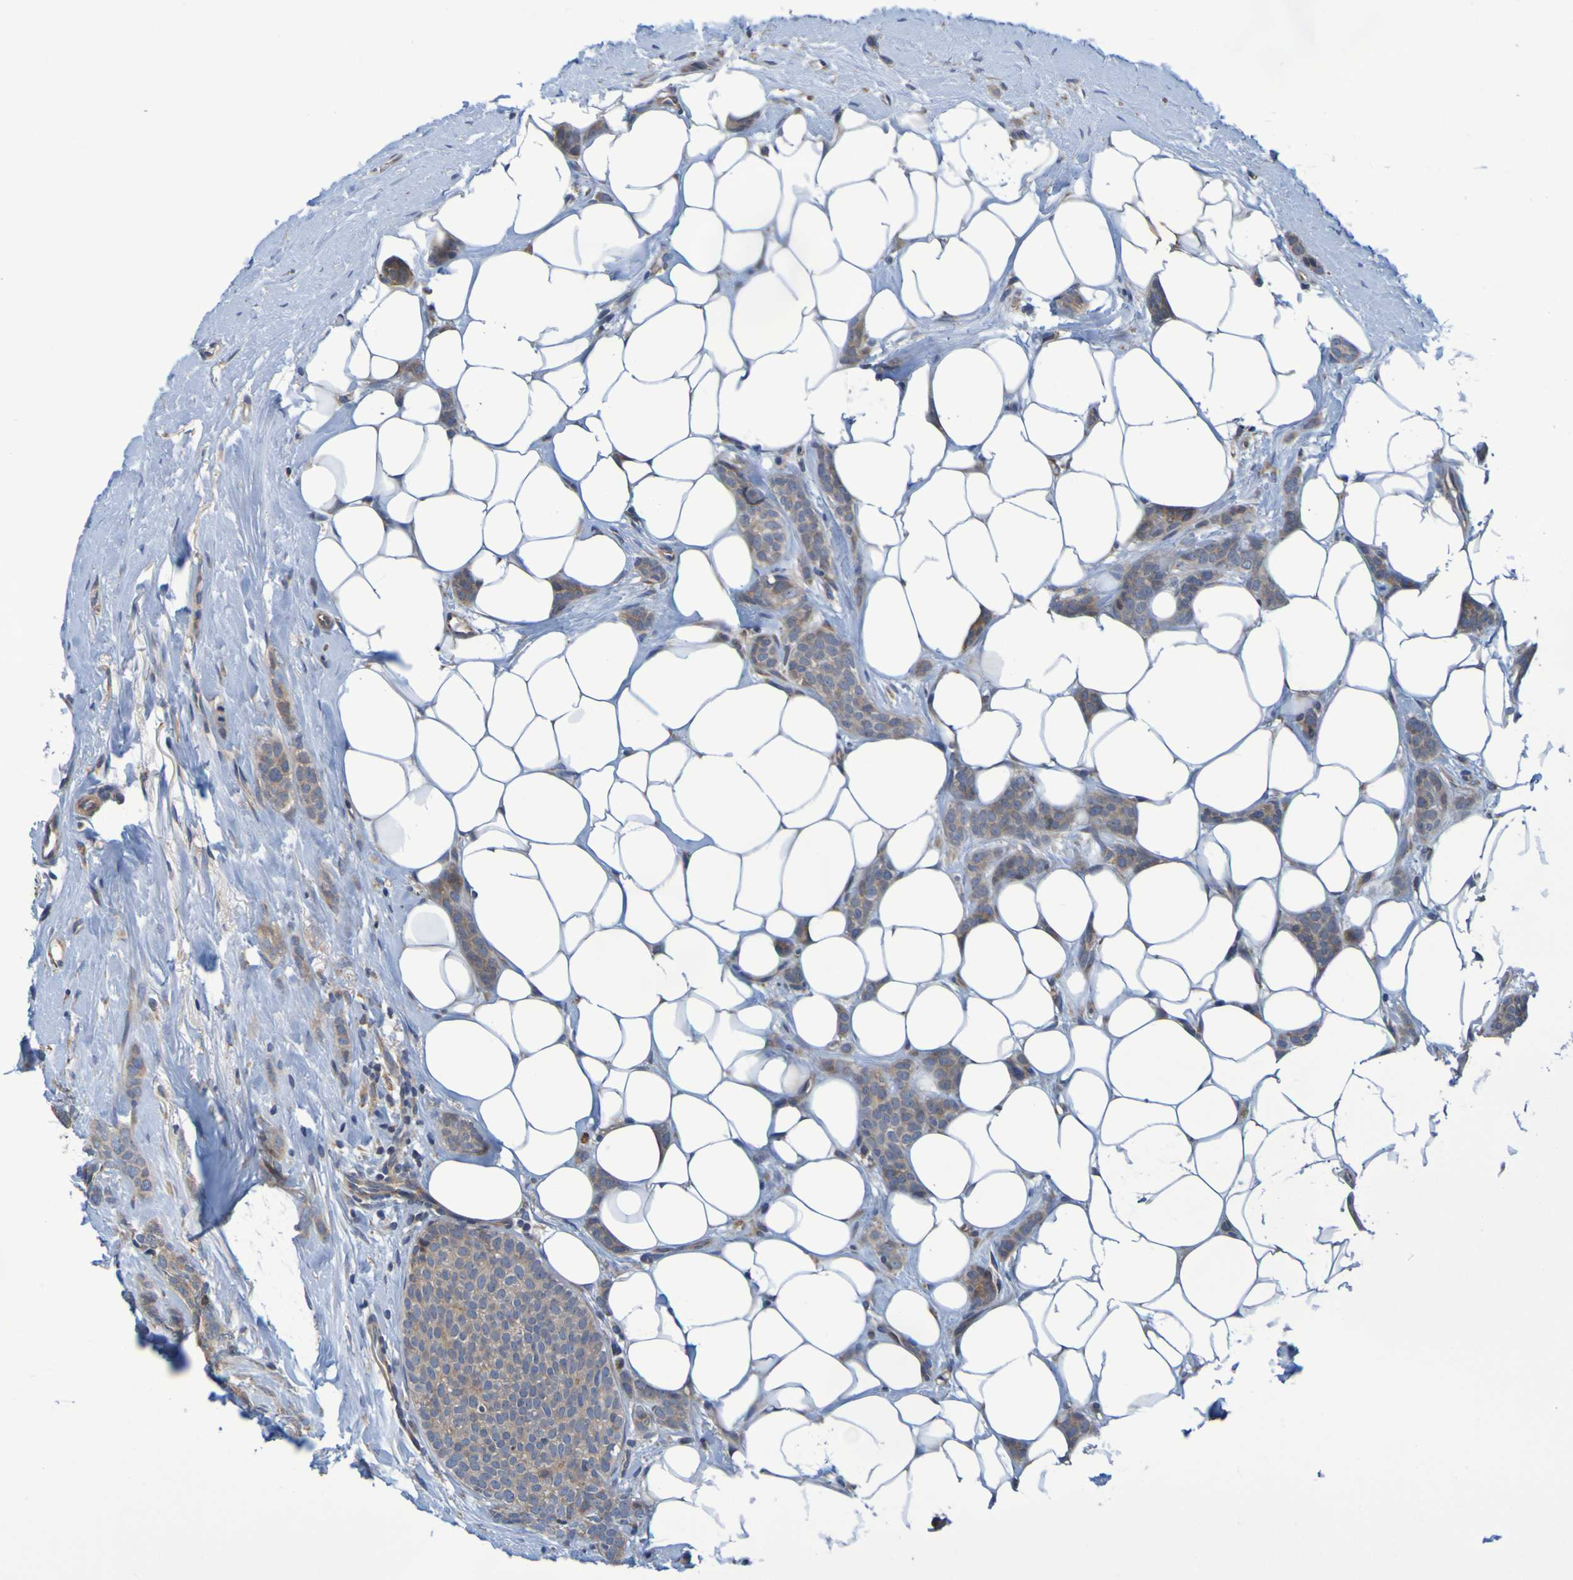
{"staining": {"intensity": "weak", "quantity": ">75%", "location": "cytoplasmic/membranous"}, "tissue": "breast cancer", "cell_type": "Tumor cells", "image_type": "cancer", "snomed": [{"axis": "morphology", "description": "Lobular carcinoma"}, {"axis": "topography", "description": "Skin"}, {"axis": "topography", "description": "Breast"}], "caption": "DAB (3,3'-diaminobenzidine) immunohistochemical staining of breast cancer (lobular carcinoma) reveals weak cytoplasmic/membranous protein positivity in about >75% of tumor cells.", "gene": "CLDN18", "patient": {"sex": "female", "age": 46}}